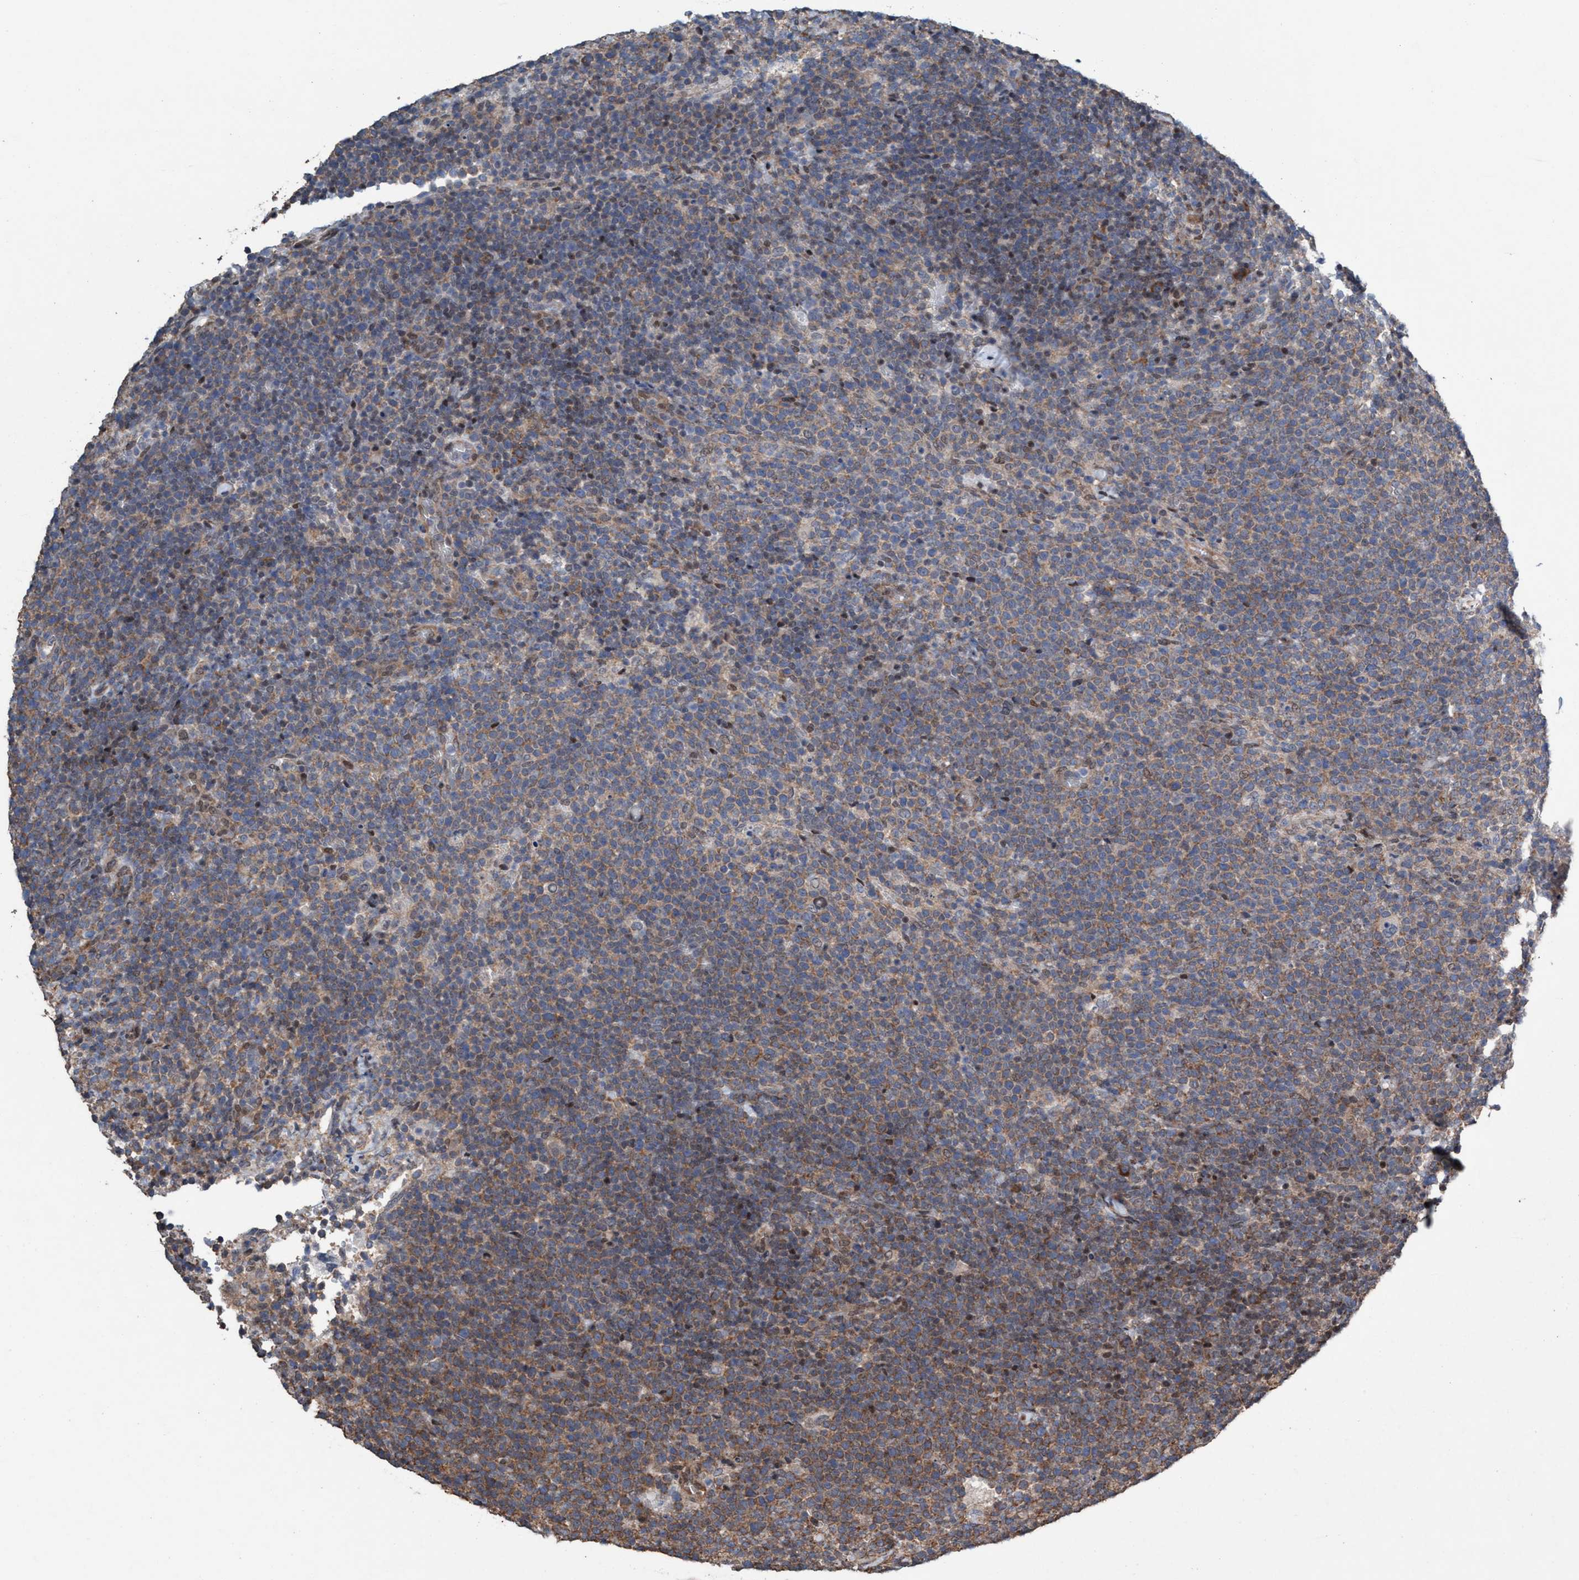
{"staining": {"intensity": "weak", "quantity": "25%-75%", "location": "cytoplasmic/membranous"}, "tissue": "lymphoma", "cell_type": "Tumor cells", "image_type": "cancer", "snomed": [{"axis": "morphology", "description": "Malignant lymphoma, non-Hodgkin's type, High grade"}, {"axis": "topography", "description": "Lymph node"}], "caption": "Immunohistochemical staining of lymphoma shows weak cytoplasmic/membranous protein staining in about 25%-75% of tumor cells.", "gene": "METAP2", "patient": {"sex": "male", "age": 61}}